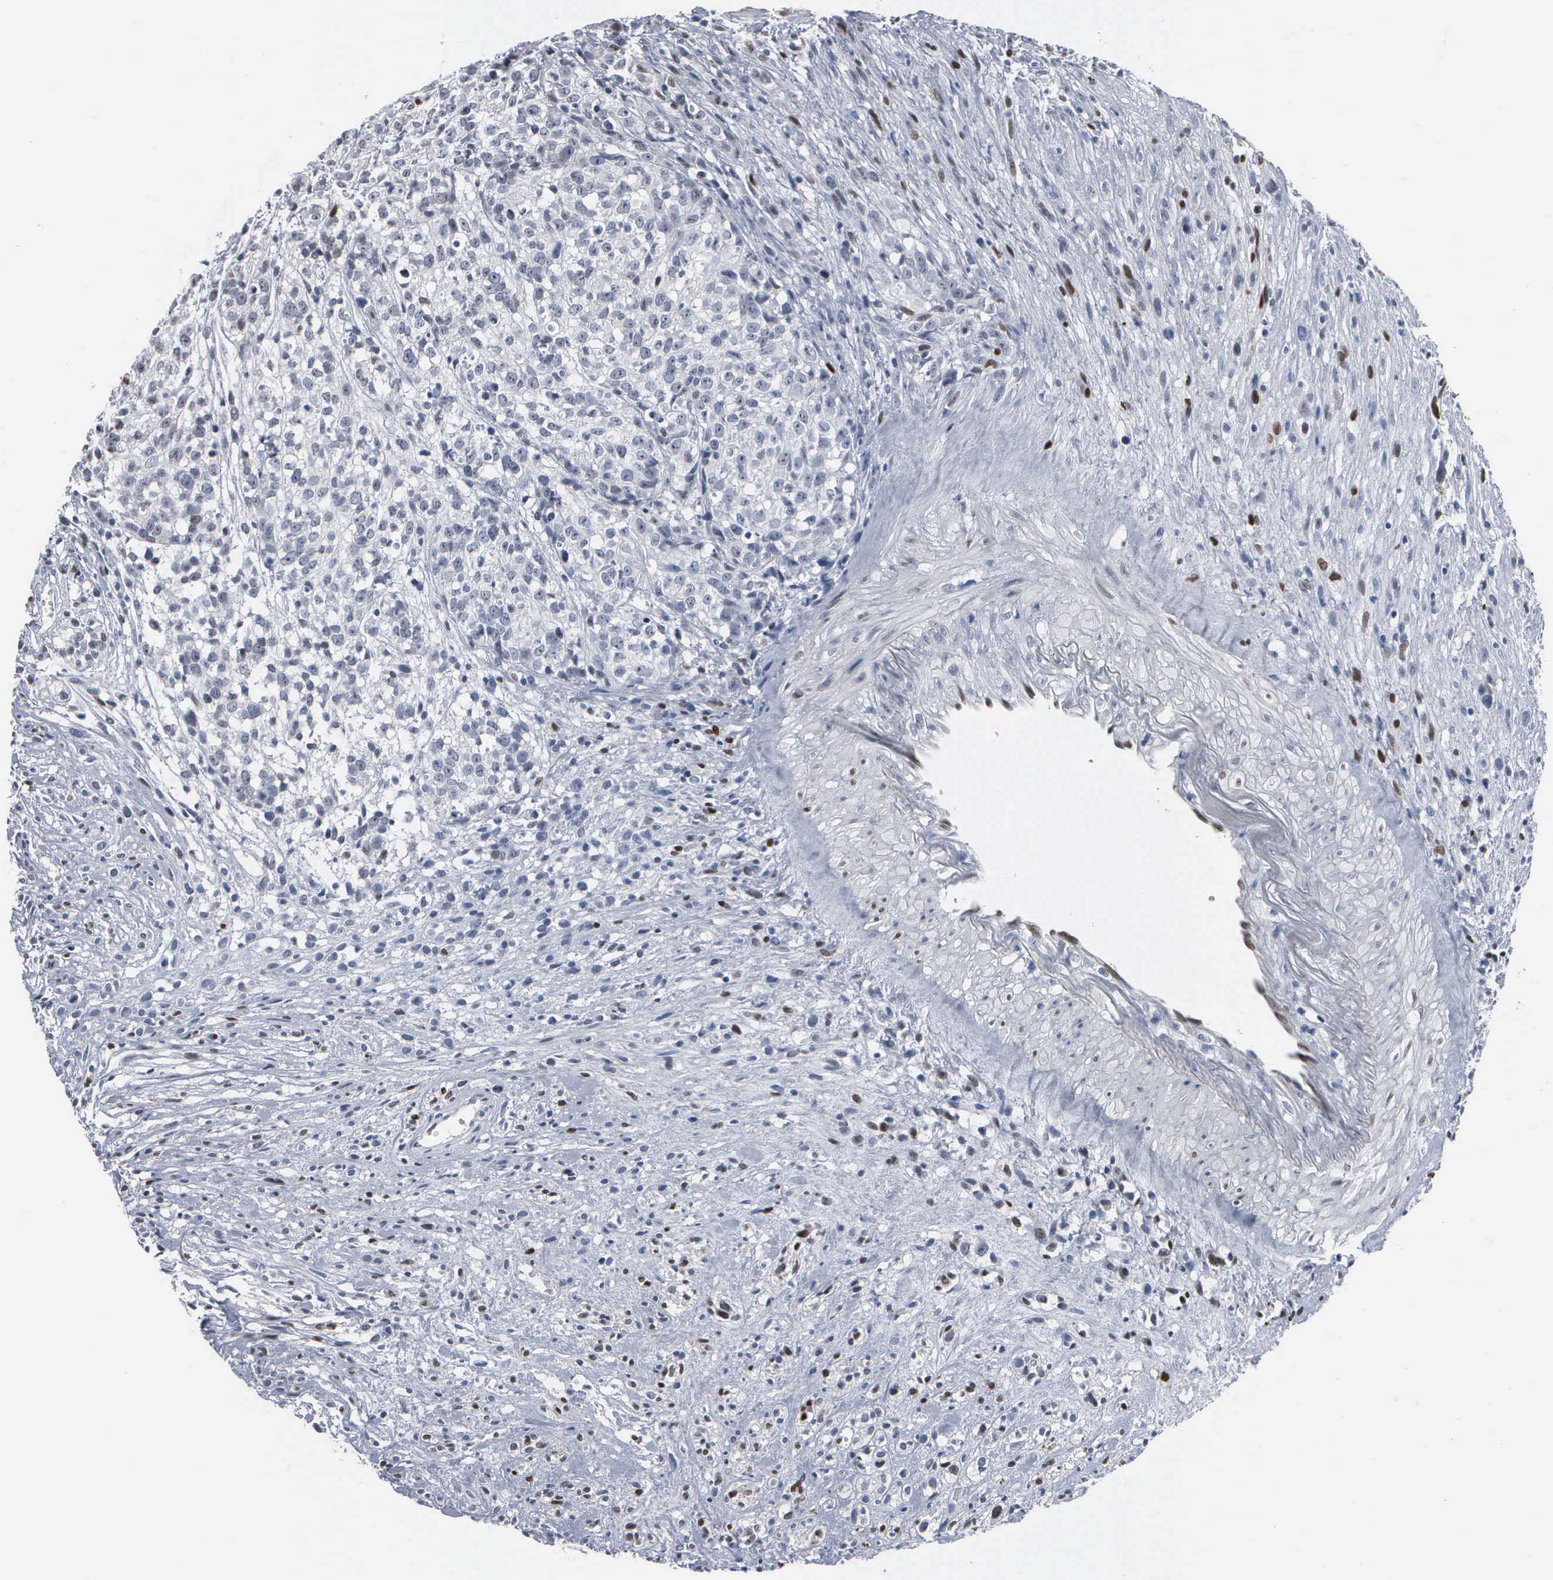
{"staining": {"intensity": "negative", "quantity": "none", "location": "none"}, "tissue": "glioma", "cell_type": "Tumor cells", "image_type": "cancer", "snomed": [{"axis": "morphology", "description": "Glioma, malignant, High grade"}, {"axis": "topography", "description": "Brain"}], "caption": "Tumor cells are negative for brown protein staining in glioma.", "gene": "FGF2", "patient": {"sex": "male", "age": 66}}